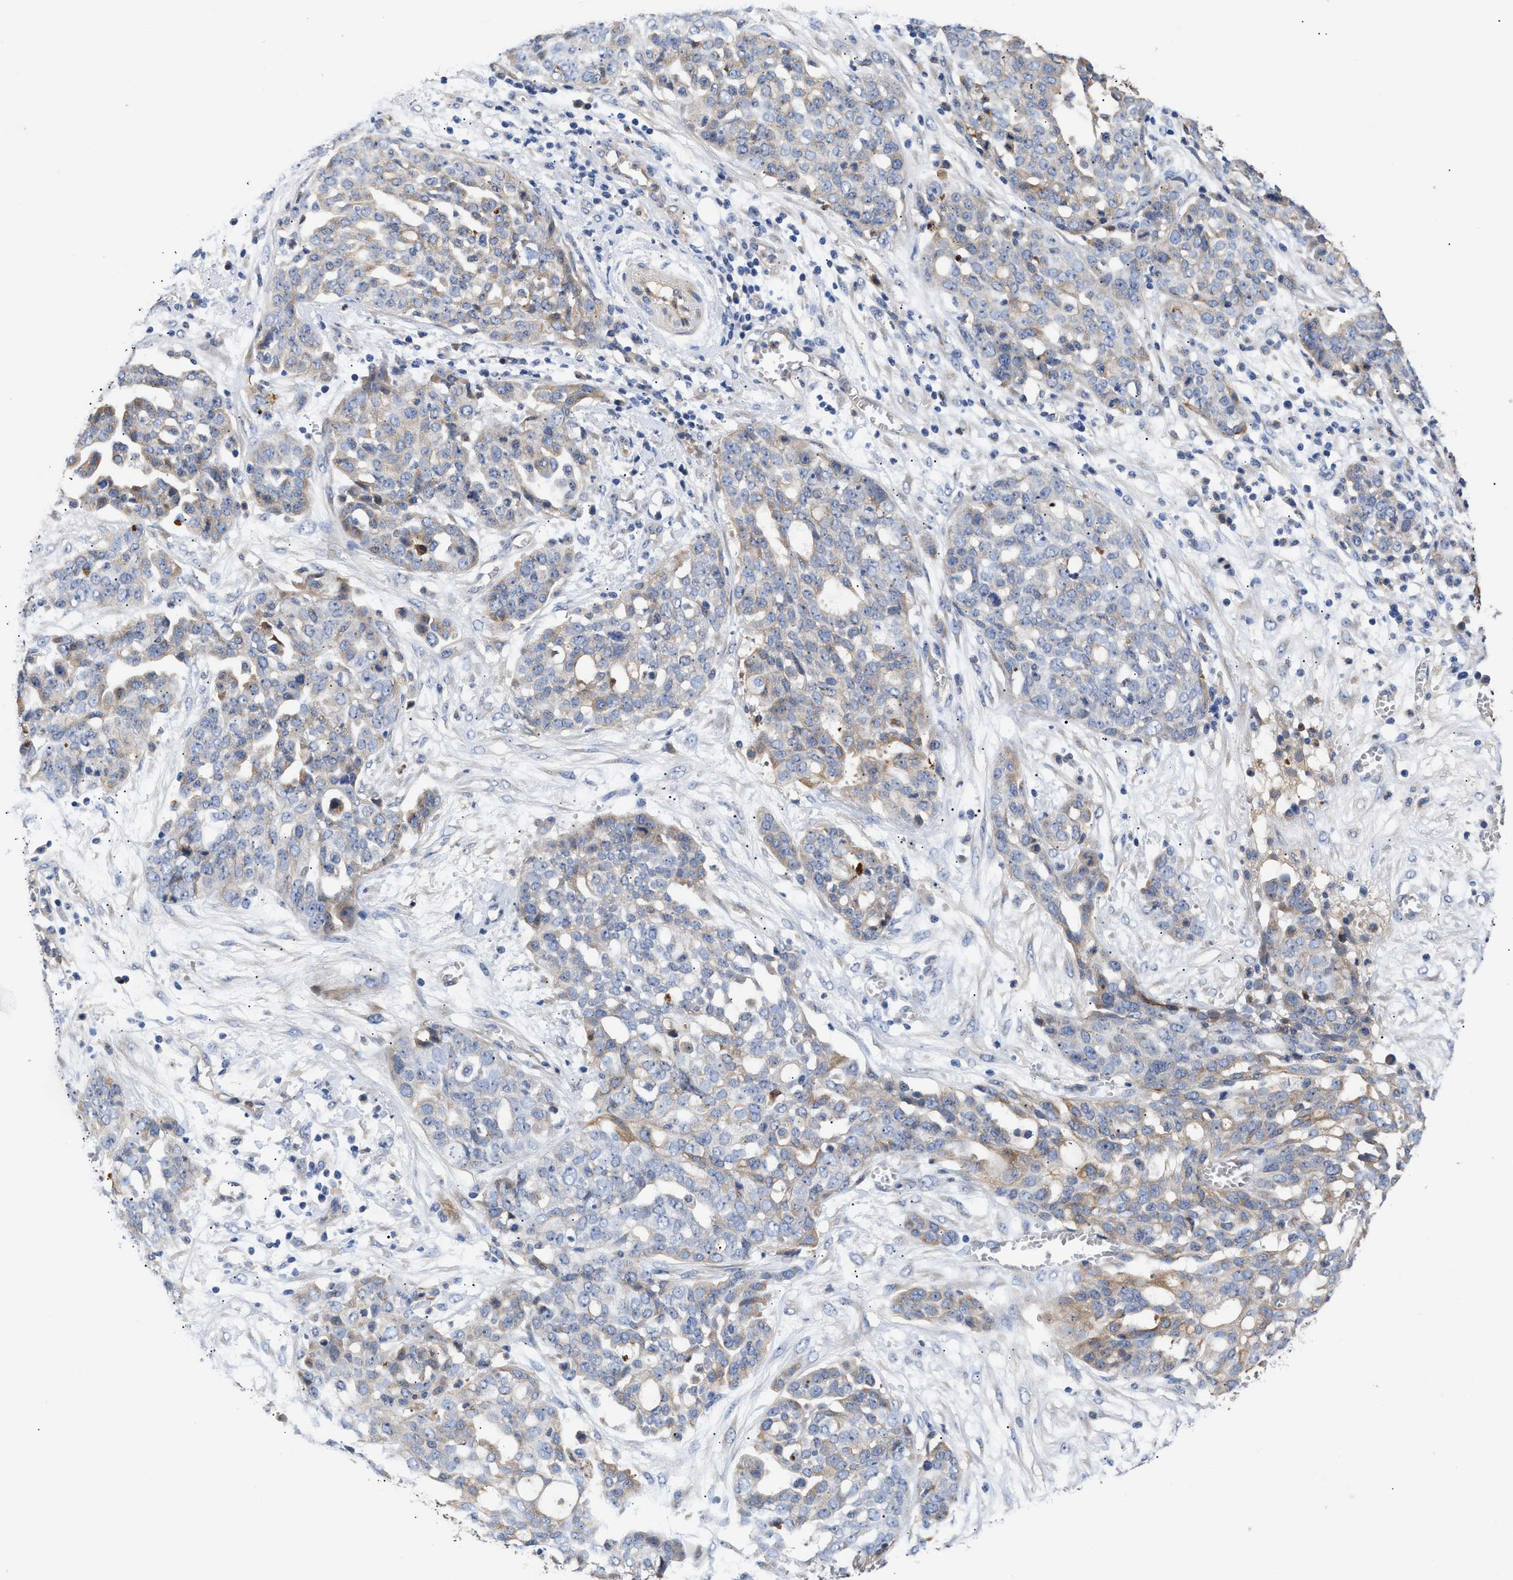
{"staining": {"intensity": "weak", "quantity": "25%-75%", "location": "cytoplasmic/membranous"}, "tissue": "ovarian cancer", "cell_type": "Tumor cells", "image_type": "cancer", "snomed": [{"axis": "morphology", "description": "Cystadenocarcinoma, serous, NOS"}, {"axis": "topography", "description": "Soft tissue"}, {"axis": "topography", "description": "Ovary"}], "caption": "Immunohistochemical staining of ovarian cancer shows low levels of weak cytoplasmic/membranous protein staining in approximately 25%-75% of tumor cells.", "gene": "CCDC146", "patient": {"sex": "female", "age": 57}}